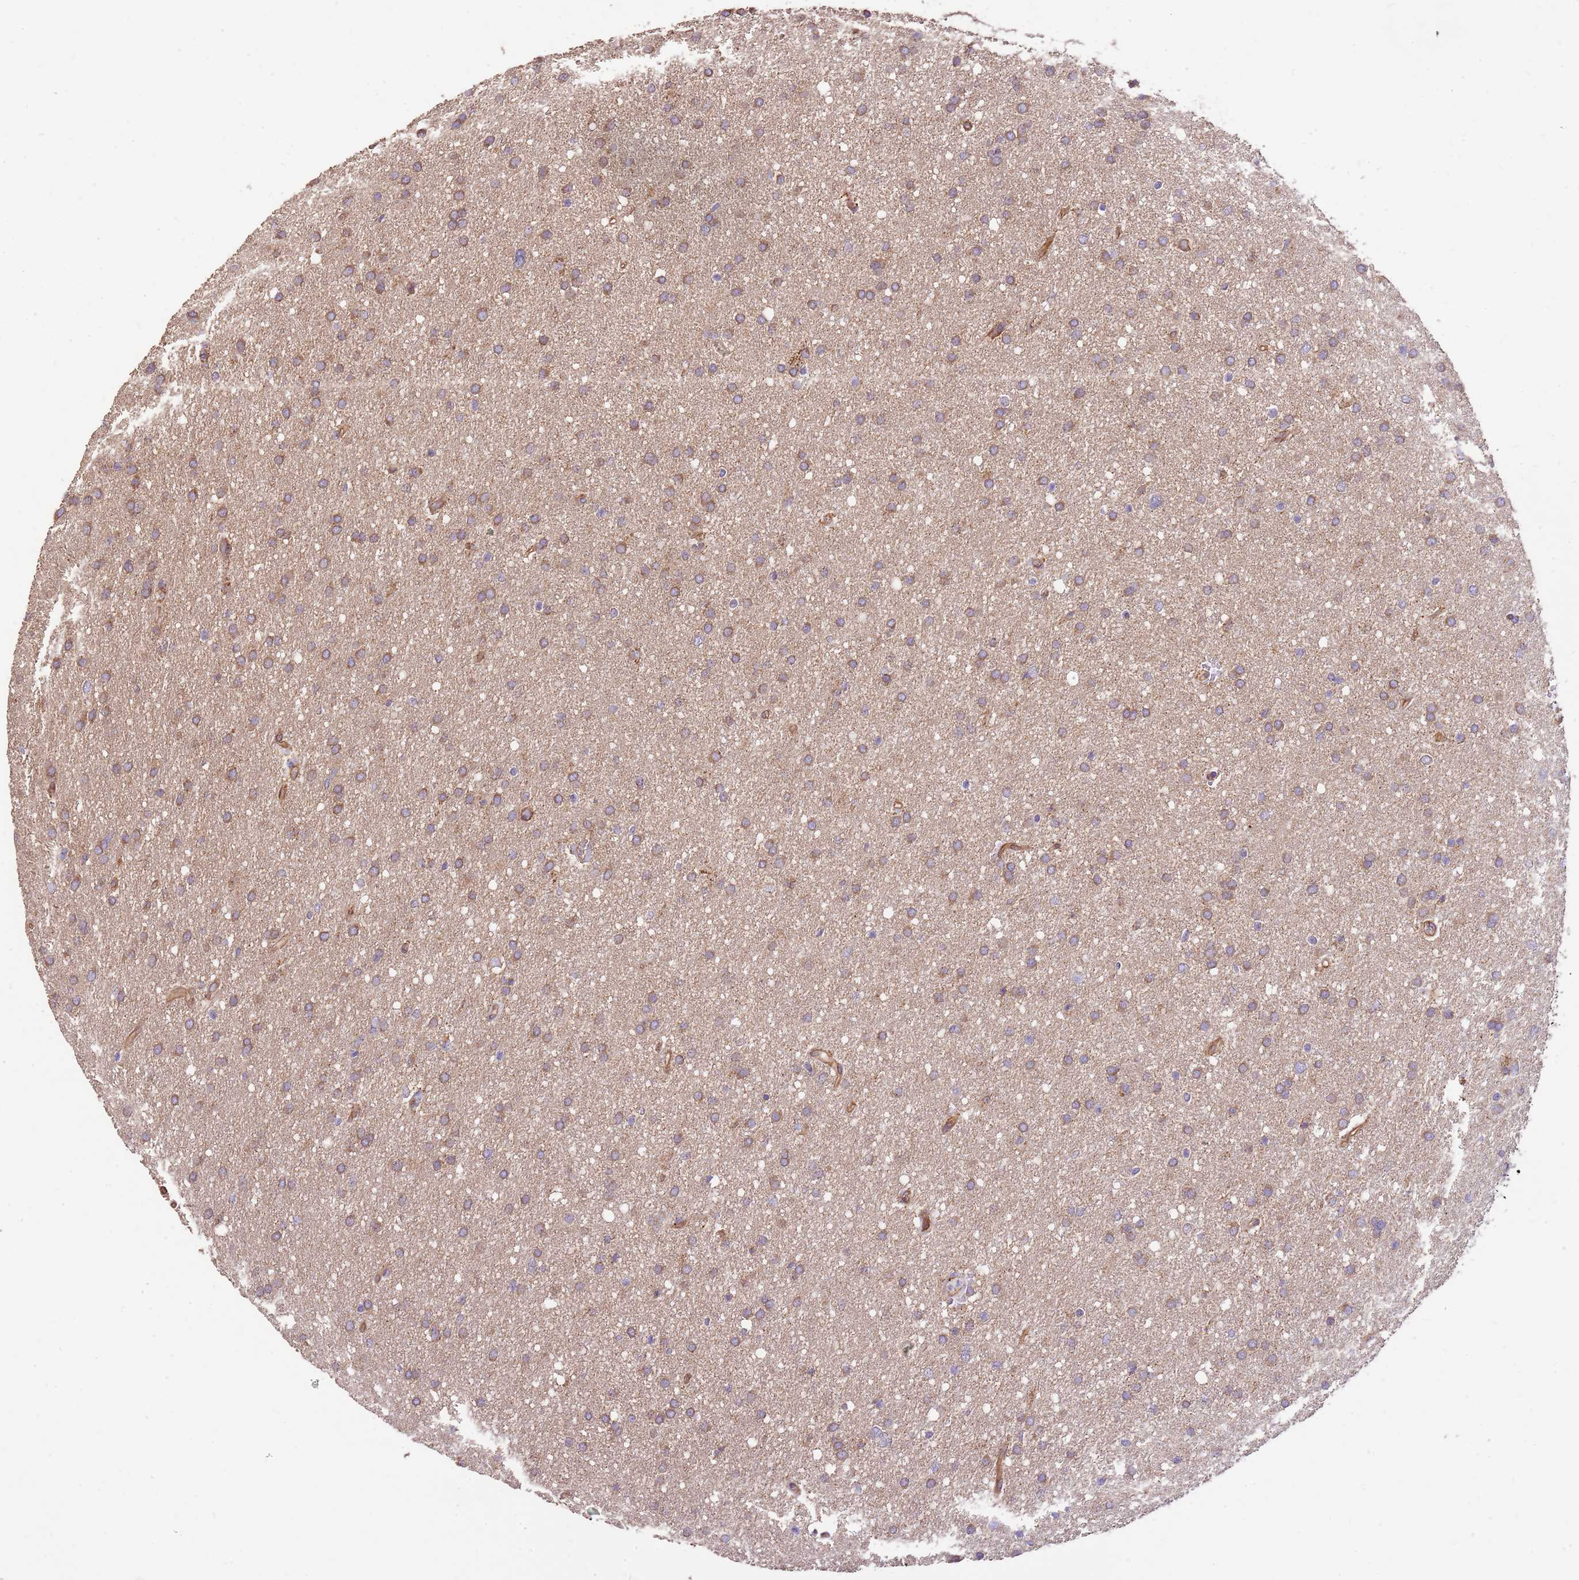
{"staining": {"intensity": "moderate", "quantity": ">75%", "location": "cytoplasmic/membranous"}, "tissue": "glioma", "cell_type": "Tumor cells", "image_type": "cancer", "snomed": [{"axis": "morphology", "description": "Glioma, malignant, High grade"}, {"axis": "topography", "description": "Cerebral cortex"}], "caption": "High-grade glioma (malignant) stained for a protein (brown) displays moderate cytoplasmic/membranous positive expression in approximately >75% of tumor cells.", "gene": "DOCK9", "patient": {"sex": "female", "age": 36}}